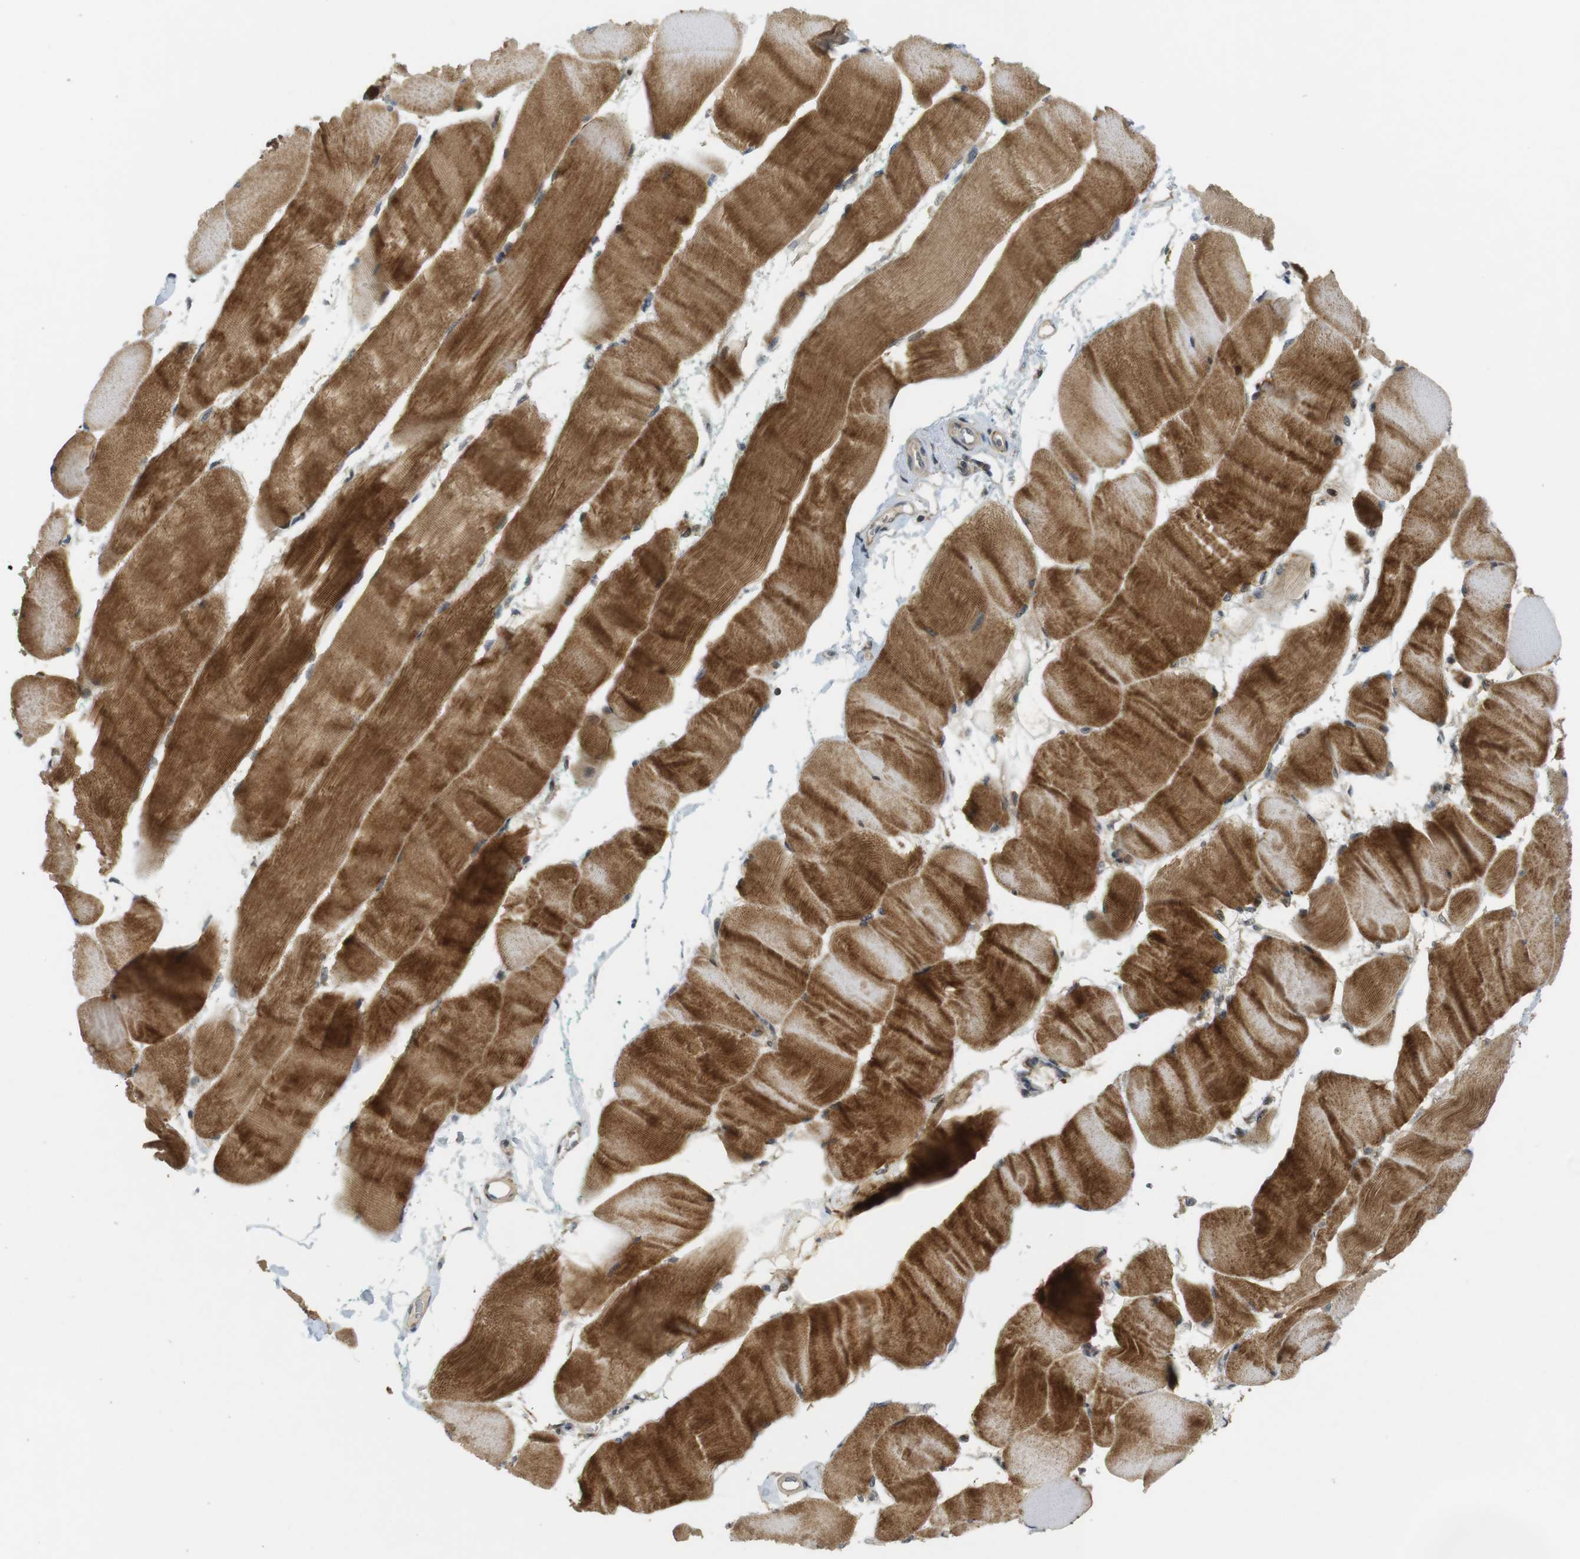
{"staining": {"intensity": "strong", "quantity": ">75%", "location": "cytoplasmic/membranous"}, "tissue": "skeletal muscle", "cell_type": "Myocytes", "image_type": "normal", "snomed": [{"axis": "morphology", "description": "Normal tissue, NOS"}, {"axis": "morphology", "description": "Squamous cell carcinoma, NOS"}, {"axis": "topography", "description": "Skeletal muscle"}], "caption": "A photomicrograph of skeletal muscle stained for a protein reveals strong cytoplasmic/membranous brown staining in myocytes. The protein of interest is shown in brown color, while the nuclei are stained blue.", "gene": "TMX3", "patient": {"sex": "male", "age": 51}}